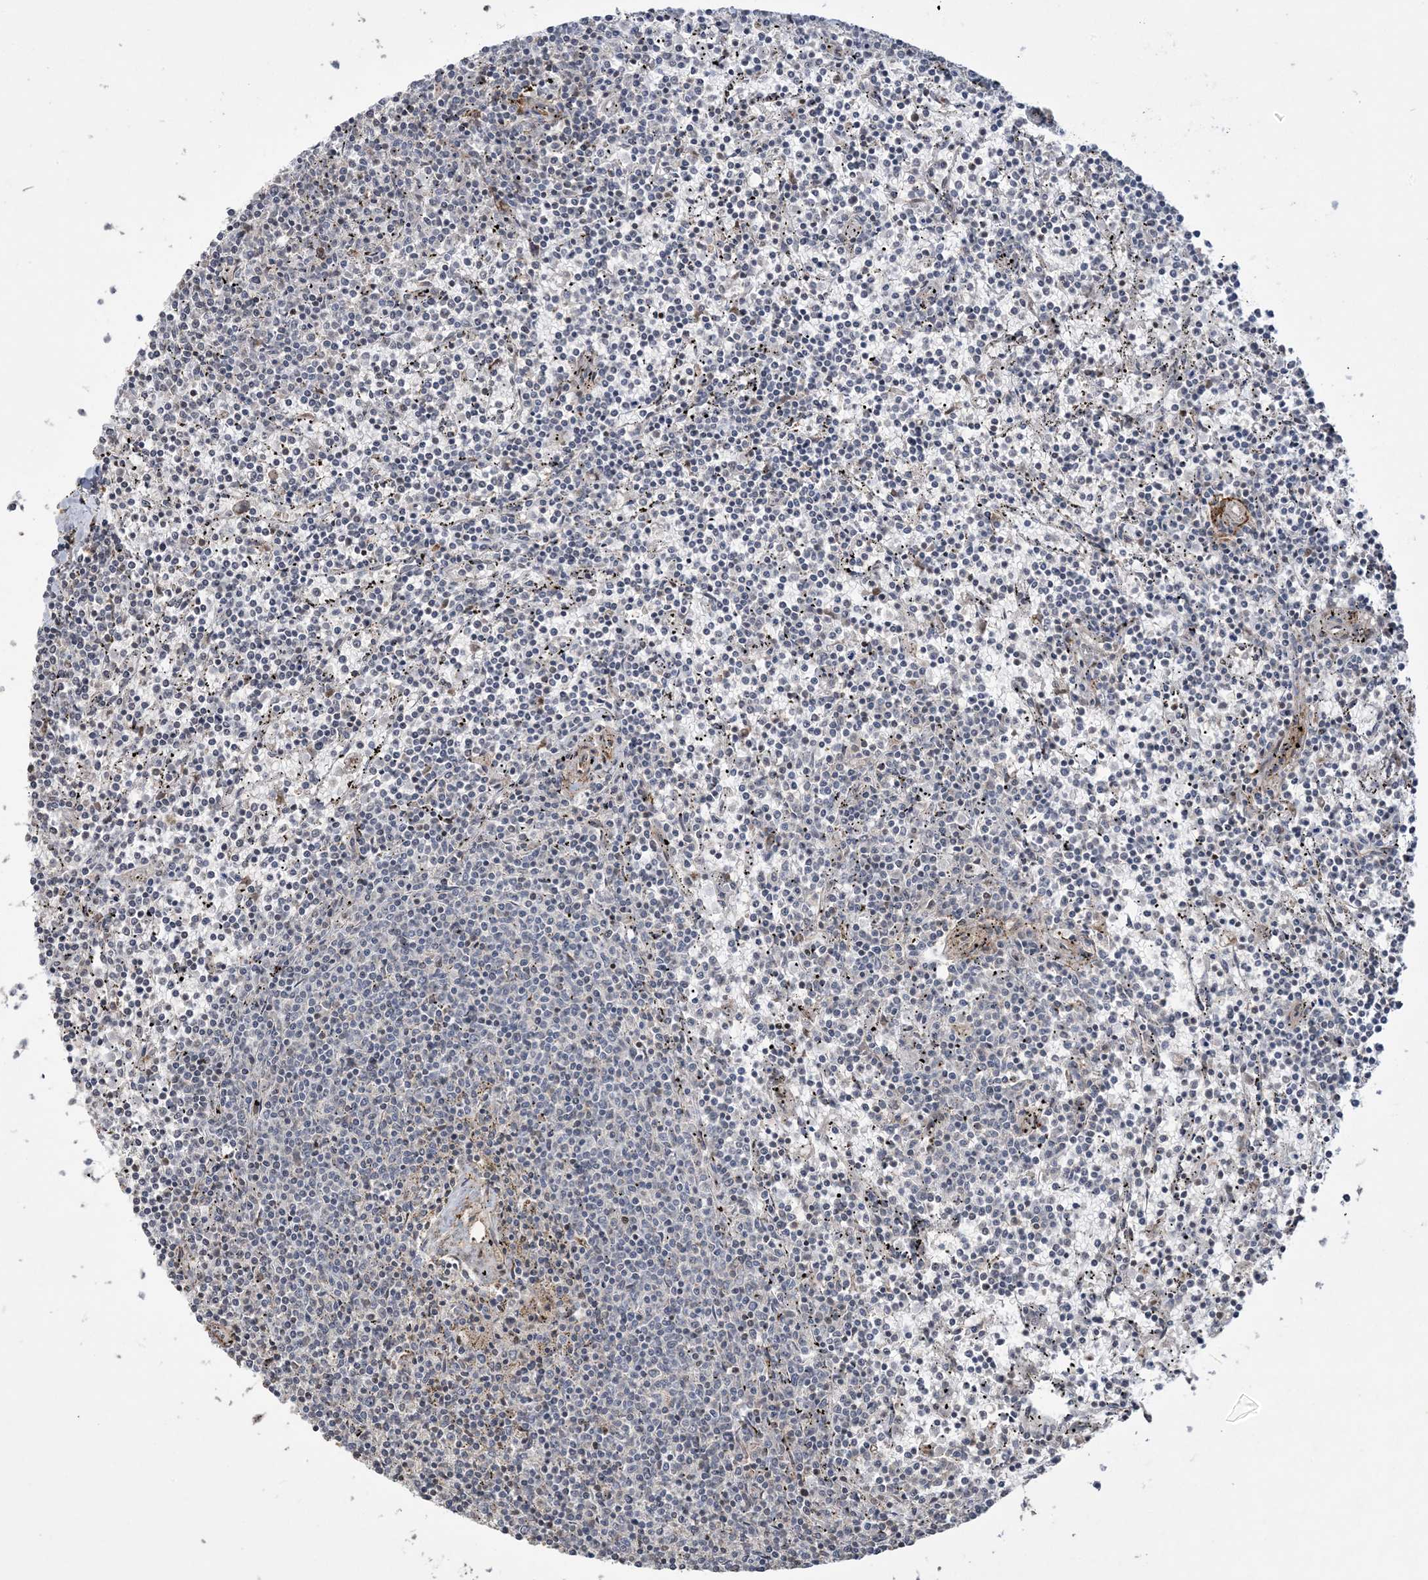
{"staining": {"intensity": "negative", "quantity": "none", "location": "none"}, "tissue": "lymphoma", "cell_type": "Tumor cells", "image_type": "cancer", "snomed": [{"axis": "morphology", "description": "Malignant lymphoma, non-Hodgkin's type, Low grade"}, {"axis": "topography", "description": "Spleen"}], "caption": "This is an immunohistochemistry micrograph of human malignant lymphoma, non-Hodgkin's type (low-grade). There is no staining in tumor cells.", "gene": "XRN1", "patient": {"sex": "female", "age": 50}}